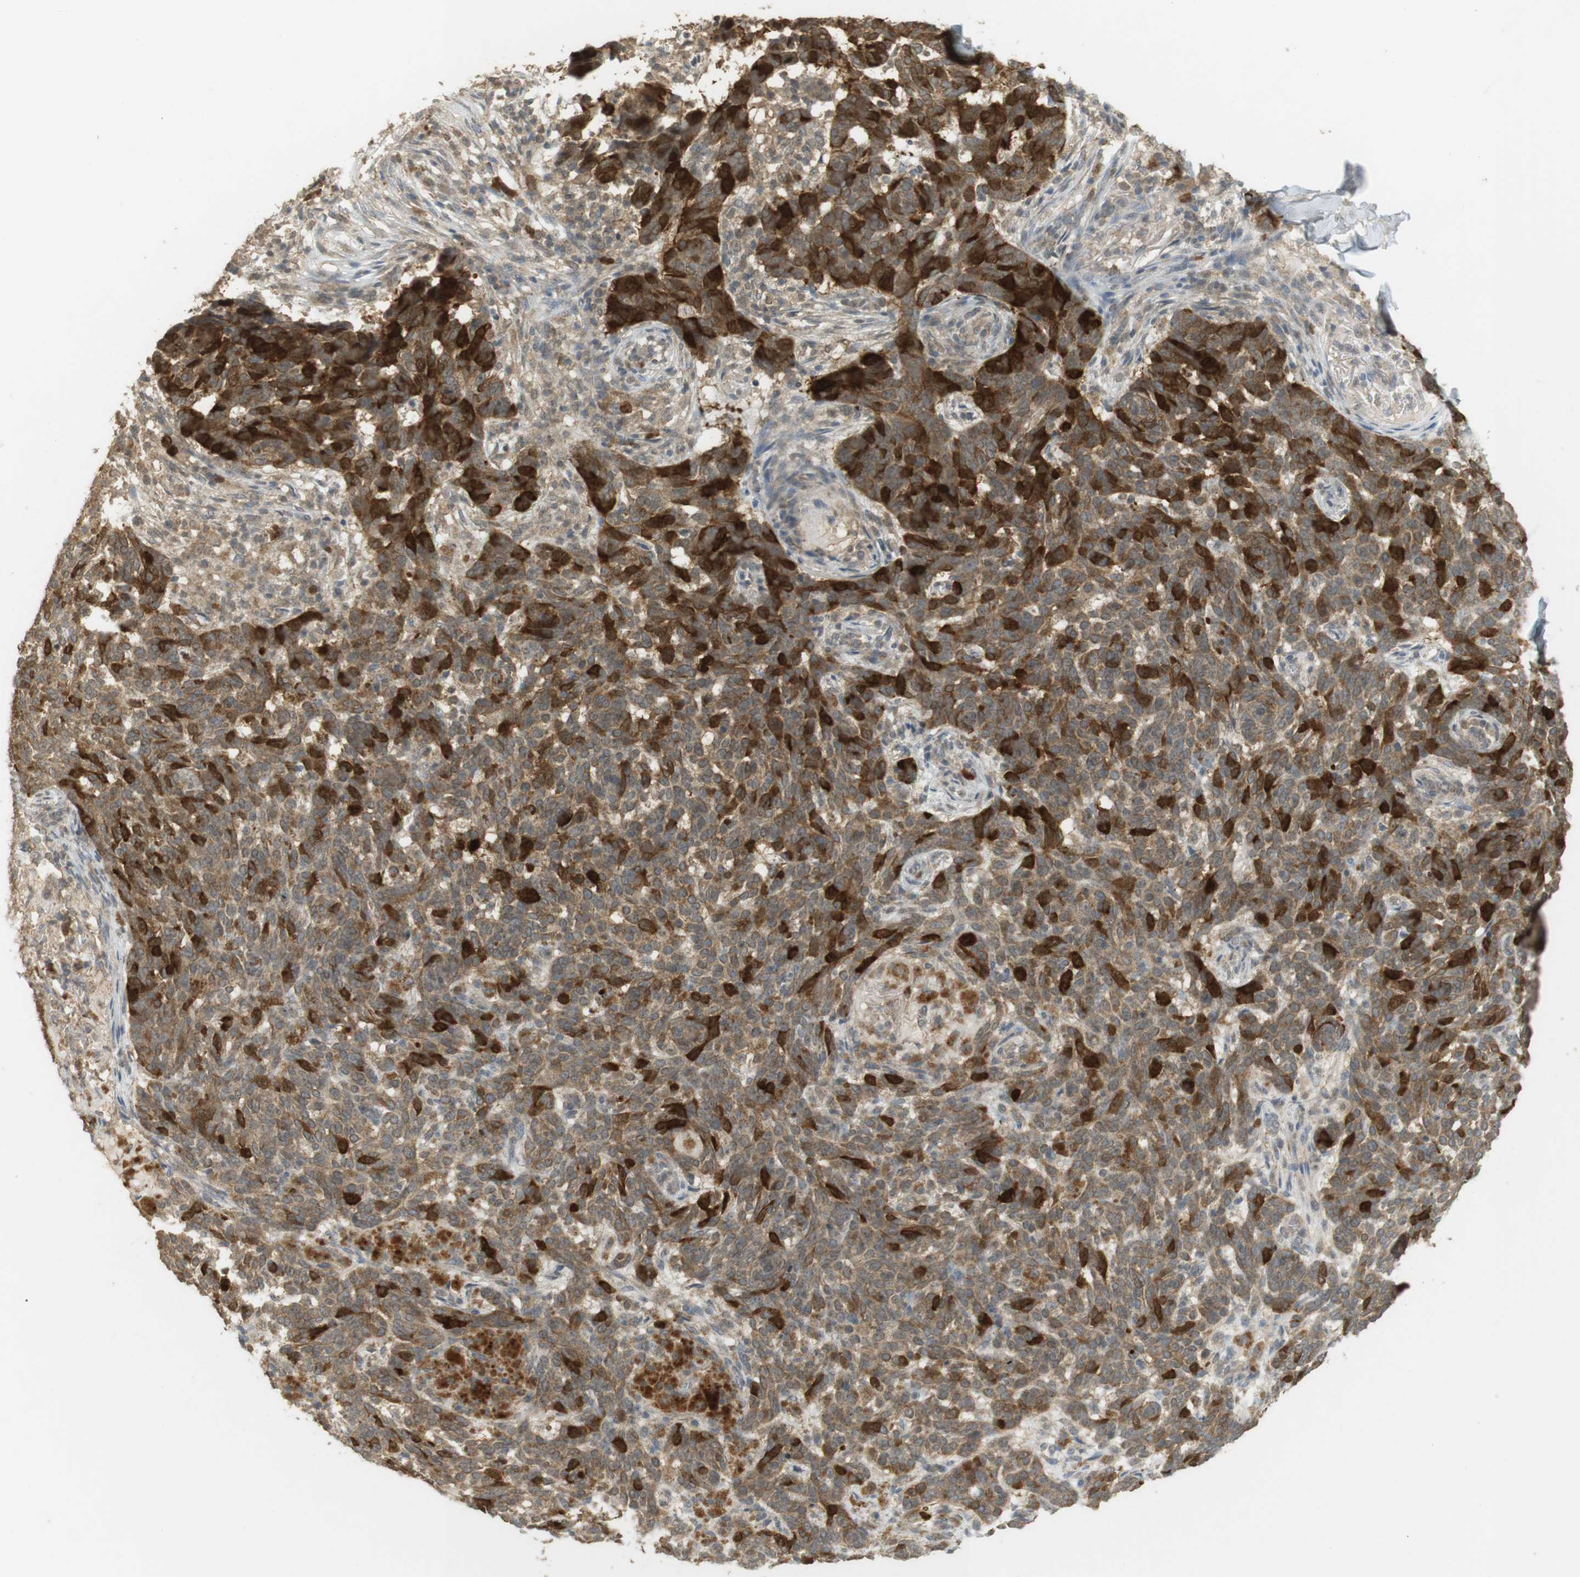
{"staining": {"intensity": "strong", "quantity": "<25%", "location": "cytoplasmic/membranous"}, "tissue": "skin cancer", "cell_type": "Tumor cells", "image_type": "cancer", "snomed": [{"axis": "morphology", "description": "Basal cell carcinoma"}, {"axis": "topography", "description": "Skin"}], "caption": "The histopathology image reveals immunohistochemical staining of skin basal cell carcinoma. There is strong cytoplasmic/membranous positivity is identified in about <25% of tumor cells.", "gene": "TTK", "patient": {"sex": "male", "age": 85}}